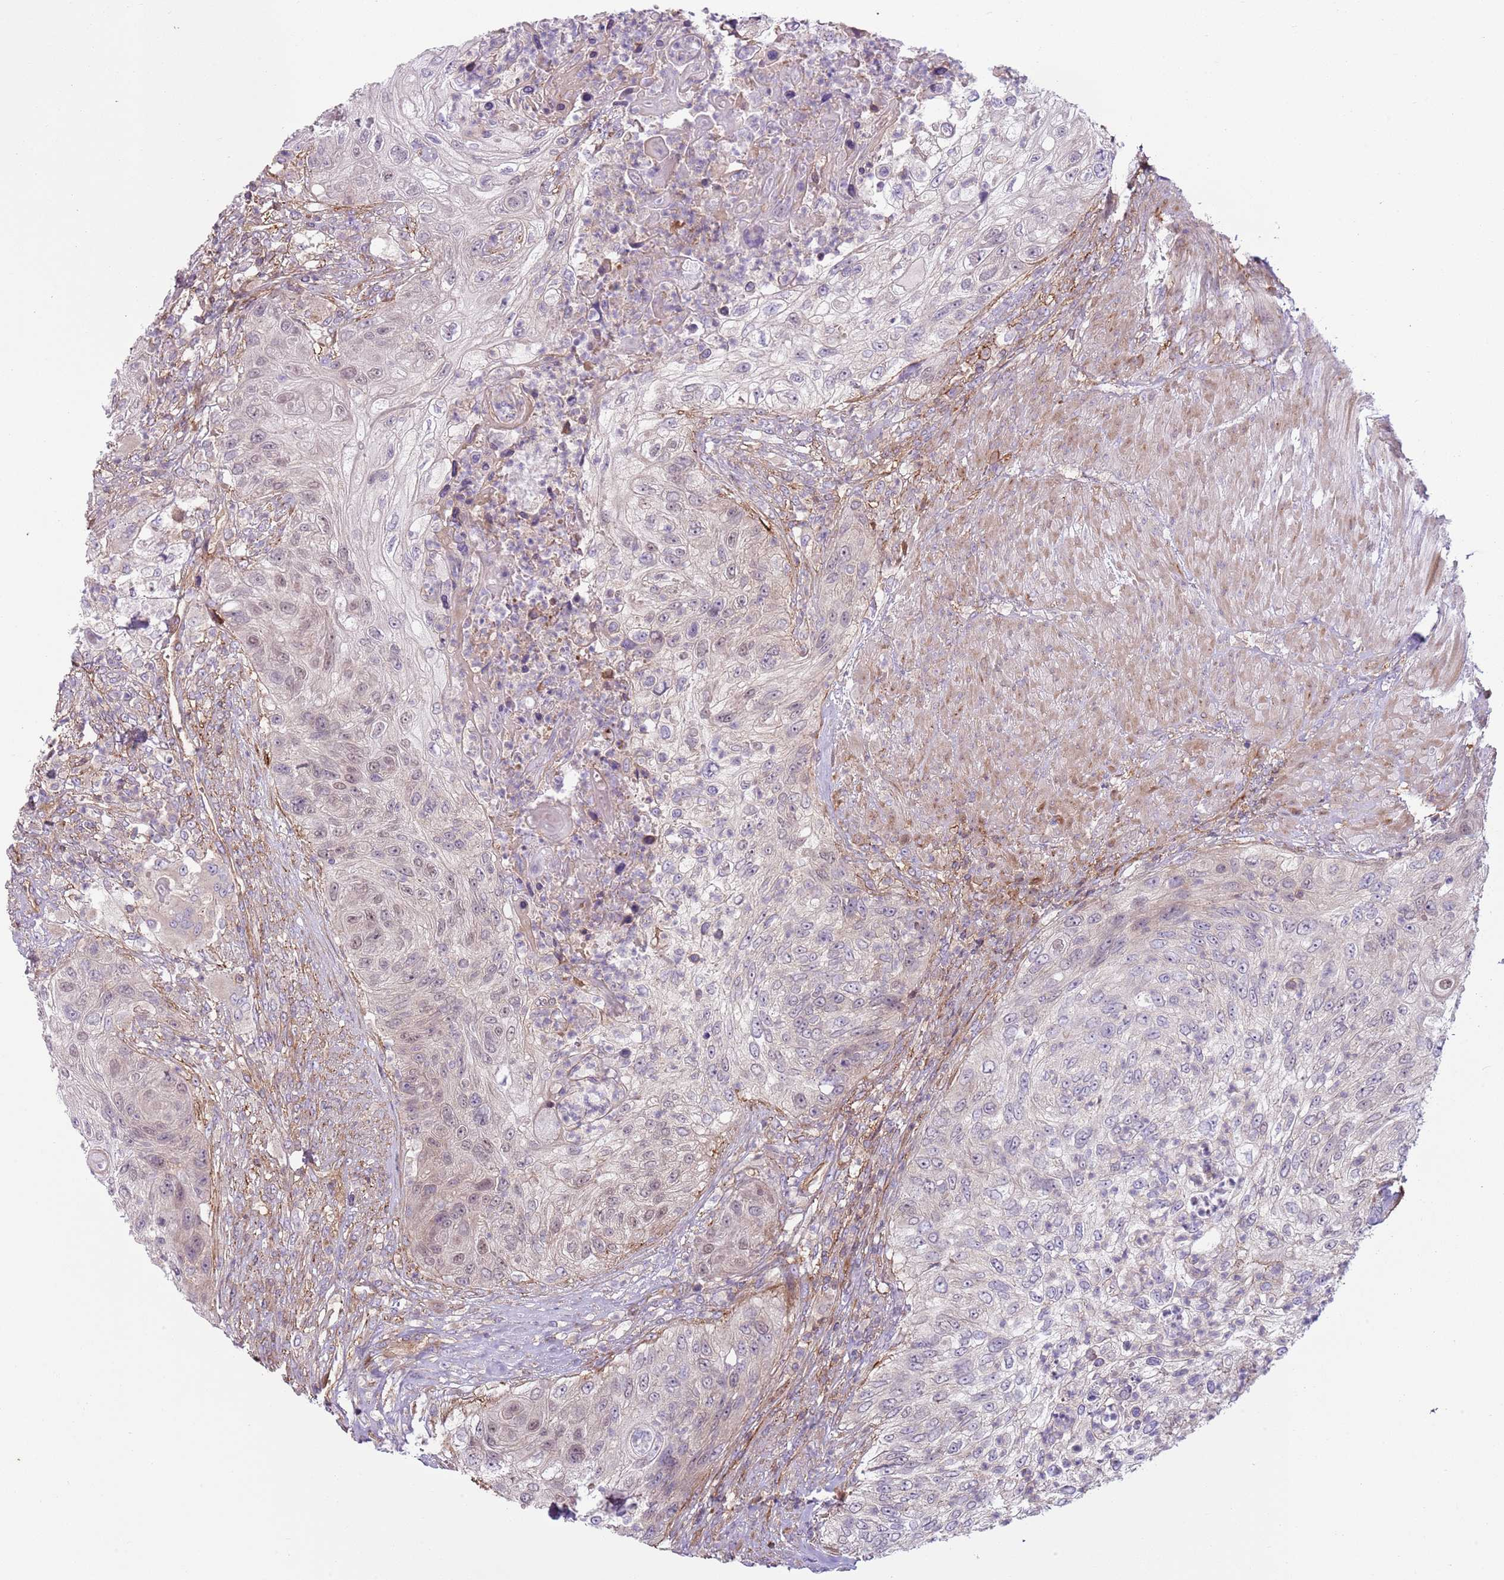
{"staining": {"intensity": "moderate", "quantity": "<25%", "location": "cytoplasmic/membranous,nuclear"}, "tissue": "urothelial cancer", "cell_type": "Tumor cells", "image_type": "cancer", "snomed": [{"axis": "morphology", "description": "Urothelial carcinoma, High grade"}, {"axis": "topography", "description": "Urinary bladder"}], "caption": "High-grade urothelial carcinoma stained with immunohistochemistry (IHC) shows moderate cytoplasmic/membranous and nuclear staining in about <25% of tumor cells.", "gene": "GNAI3", "patient": {"sex": "female", "age": 60}}